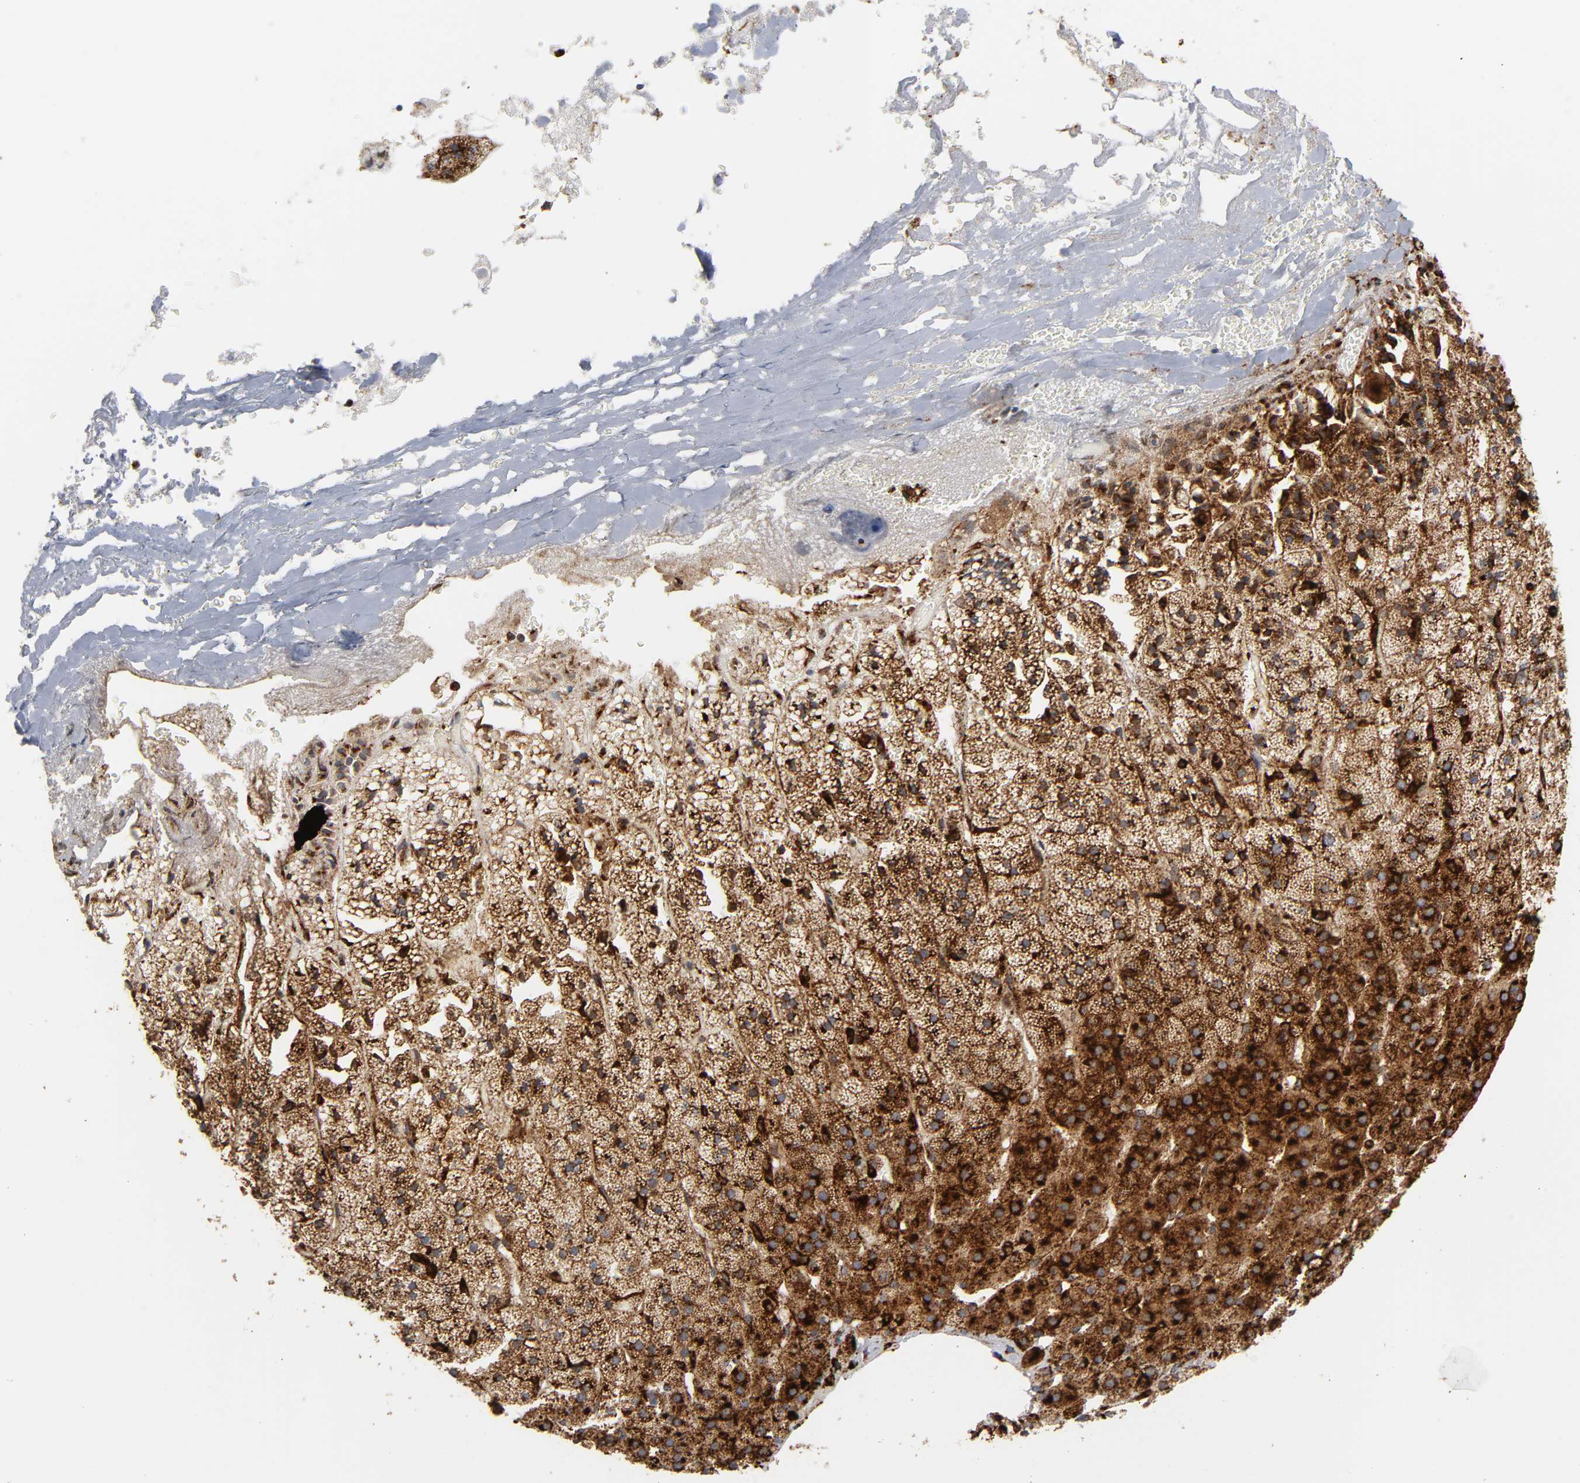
{"staining": {"intensity": "strong", "quantity": ">75%", "location": "cytoplasmic/membranous"}, "tissue": "adrenal gland", "cell_type": "Glandular cells", "image_type": "normal", "snomed": [{"axis": "morphology", "description": "Normal tissue, NOS"}, {"axis": "topography", "description": "Adrenal gland"}], "caption": "Adrenal gland stained with a brown dye shows strong cytoplasmic/membranous positive staining in about >75% of glandular cells.", "gene": "PSAP", "patient": {"sex": "male", "age": 35}}